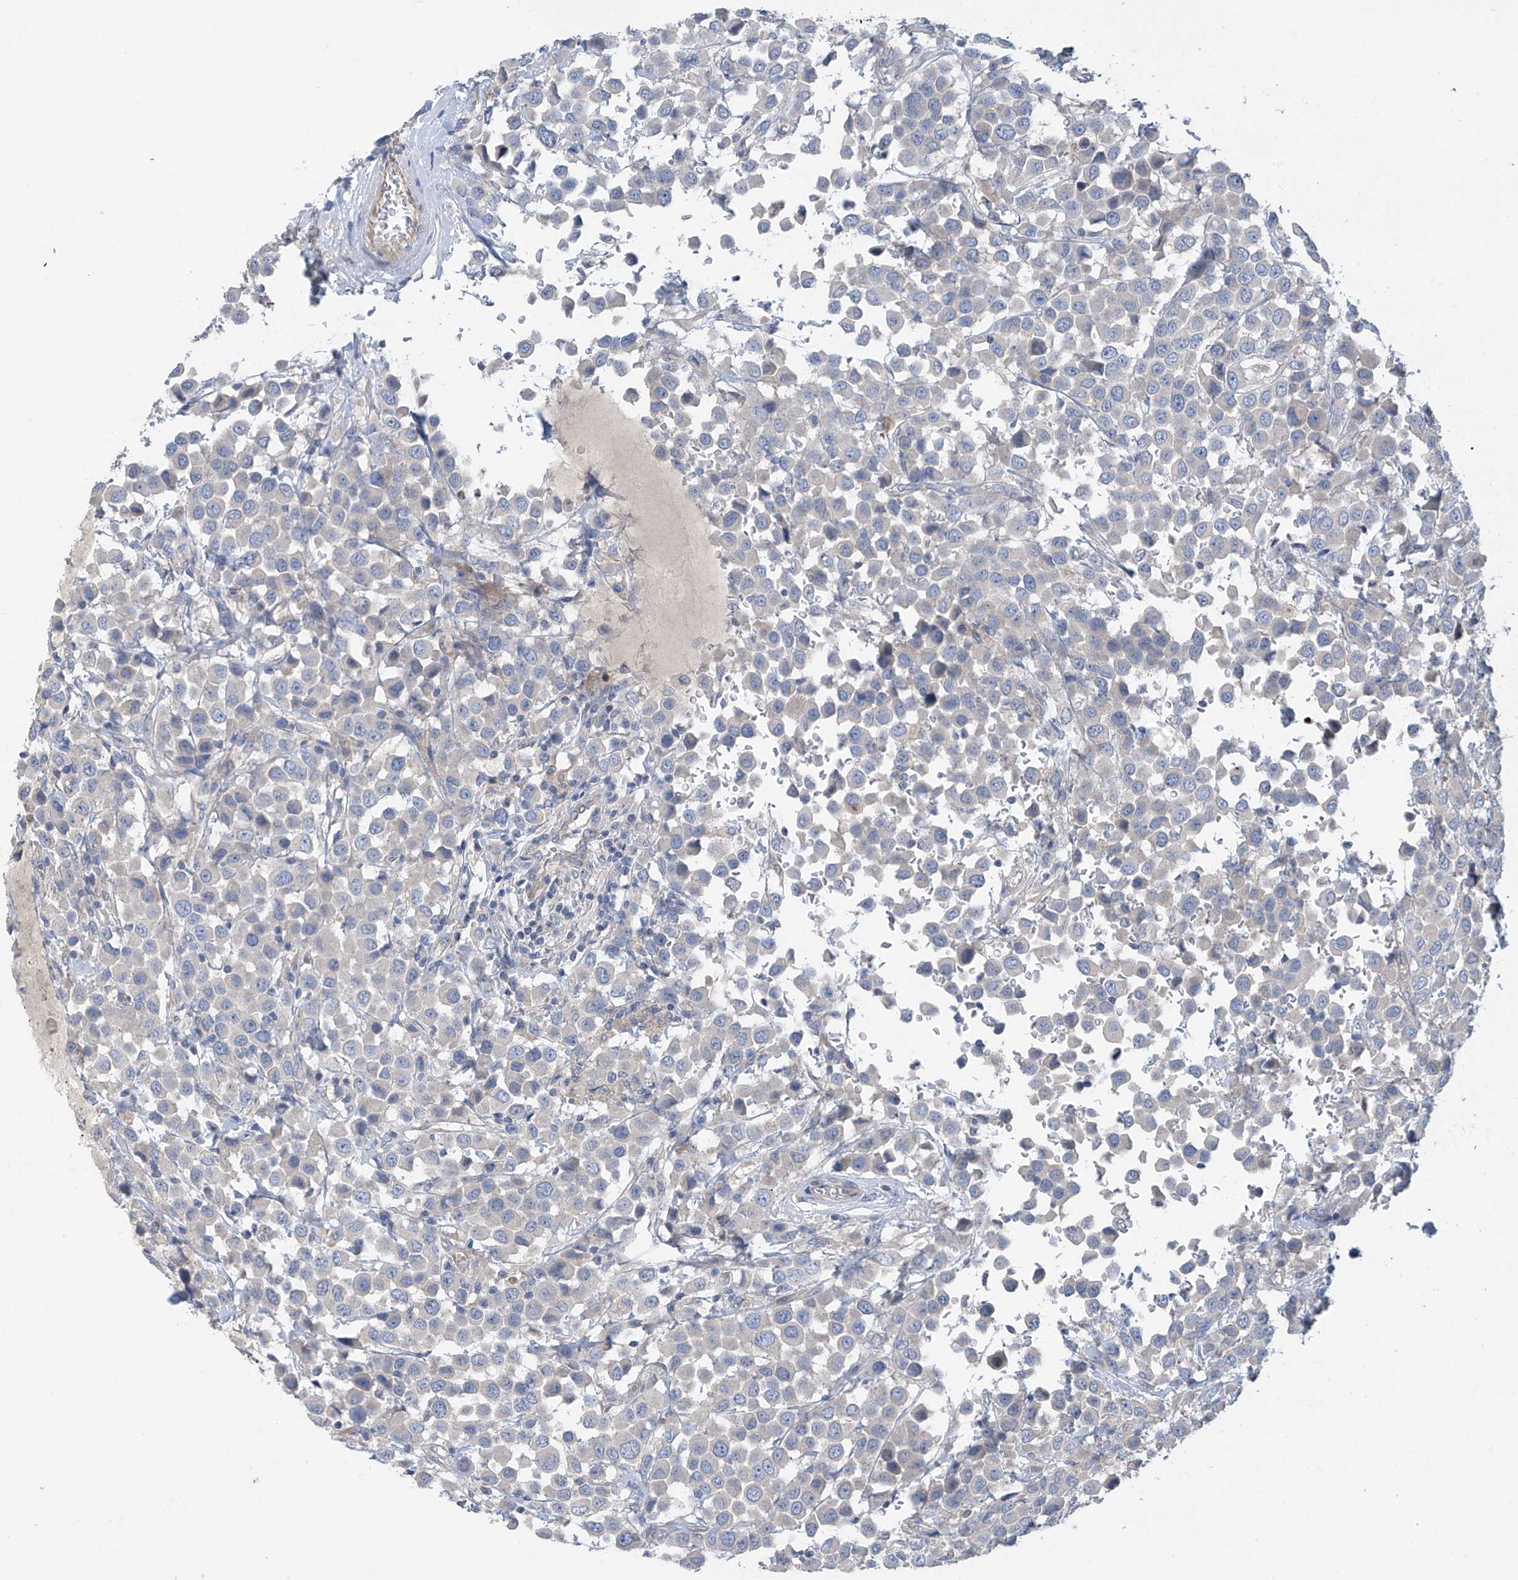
{"staining": {"intensity": "negative", "quantity": "none", "location": "none"}, "tissue": "breast cancer", "cell_type": "Tumor cells", "image_type": "cancer", "snomed": [{"axis": "morphology", "description": "Duct carcinoma"}, {"axis": "topography", "description": "Breast"}], "caption": "This histopathology image is of breast infiltrating ductal carcinoma stained with IHC to label a protein in brown with the nuclei are counter-stained blue. There is no staining in tumor cells.", "gene": "PHACTR4", "patient": {"sex": "female", "age": 61}}